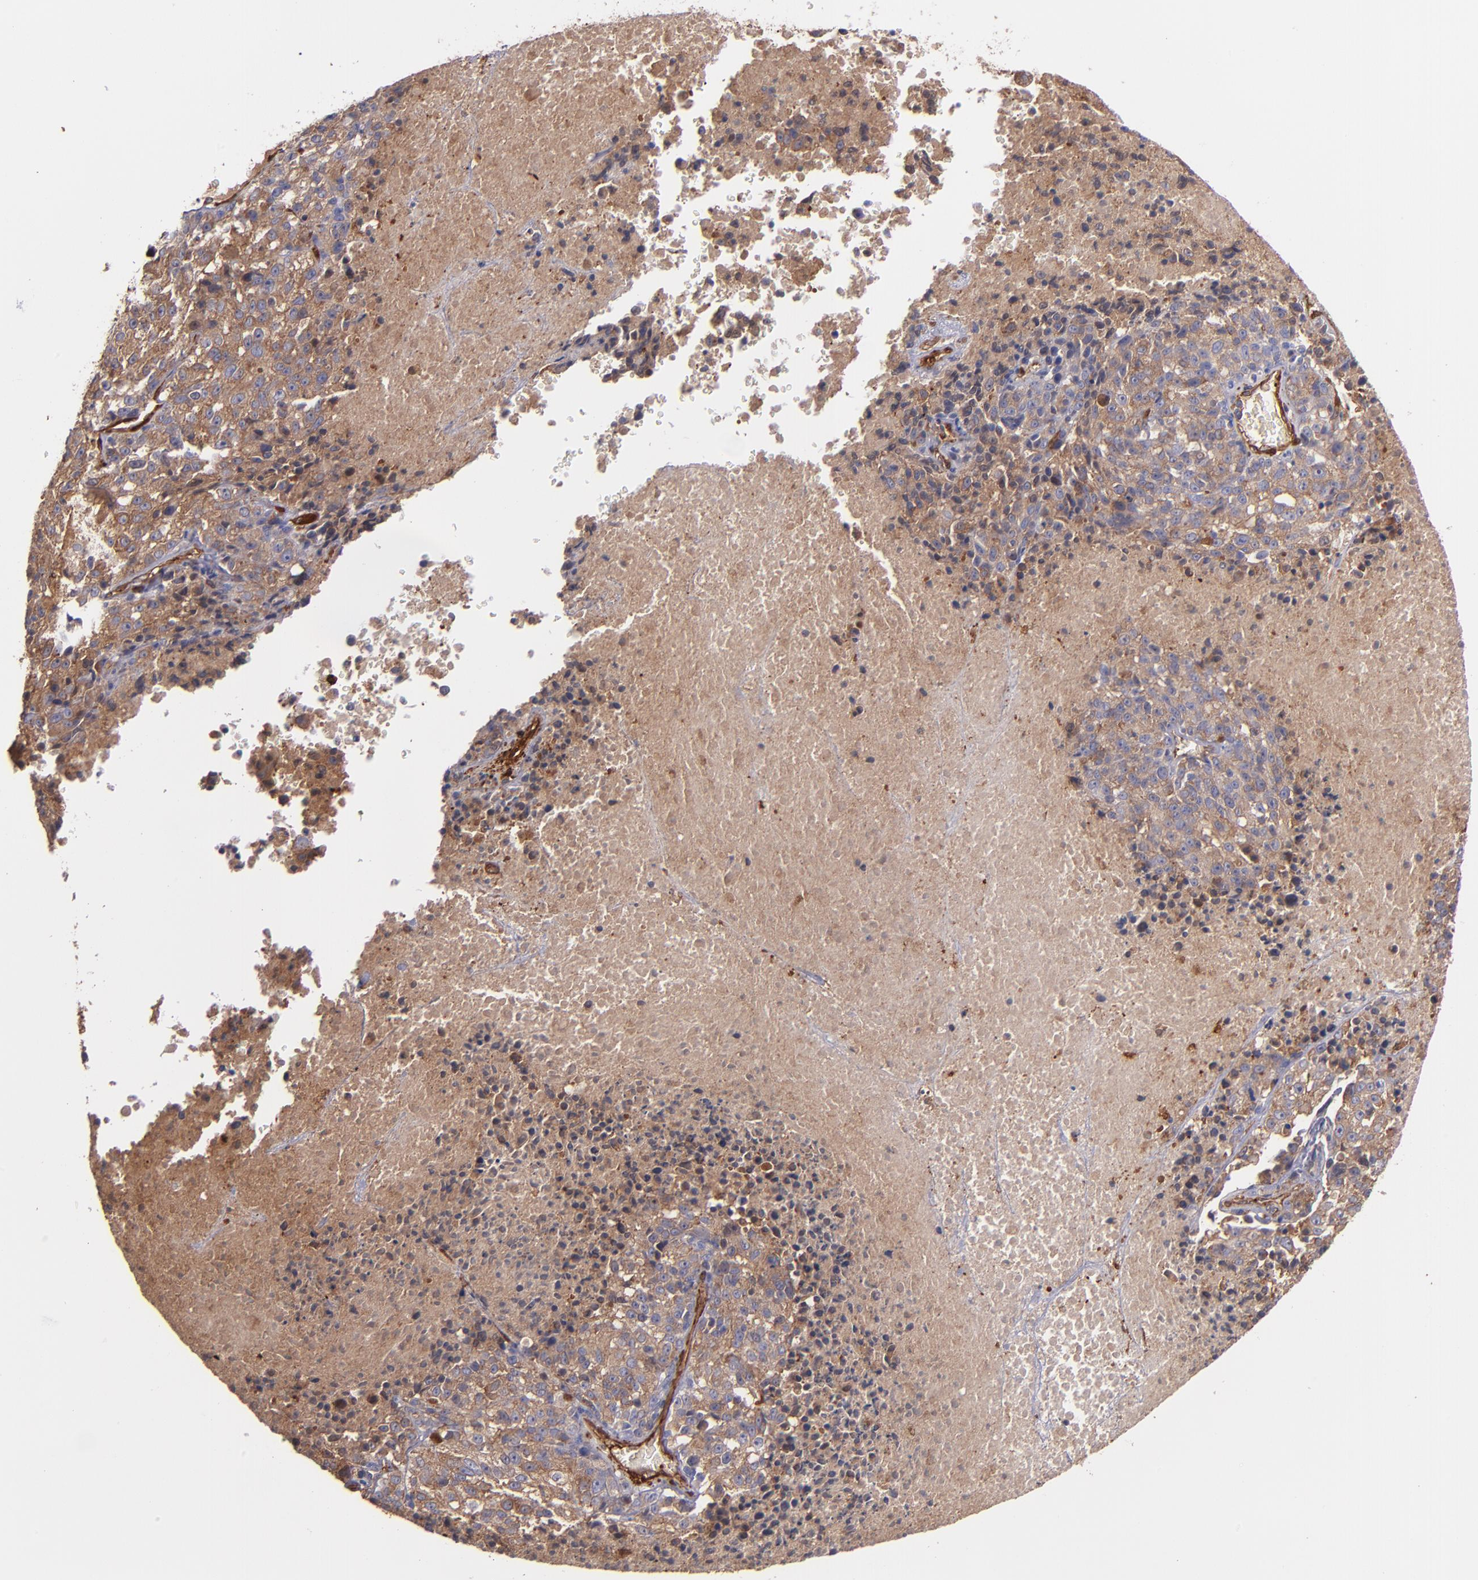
{"staining": {"intensity": "moderate", "quantity": ">75%", "location": "cytoplasmic/membranous"}, "tissue": "melanoma", "cell_type": "Tumor cells", "image_type": "cancer", "snomed": [{"axis": "morphology", "description": "Malignant melanoma, Metastatic site"}, {"axis": "topography", "description": "Cerebral cortex"}], "caption": "Approximately >75% of tumor cells in human melanoma display moderate cytoplasmic/membranous protein staining as visualized by brown immunohistochemical staining.", "gene": "VCL", "patient": {"sex": "female", "age": 52}}